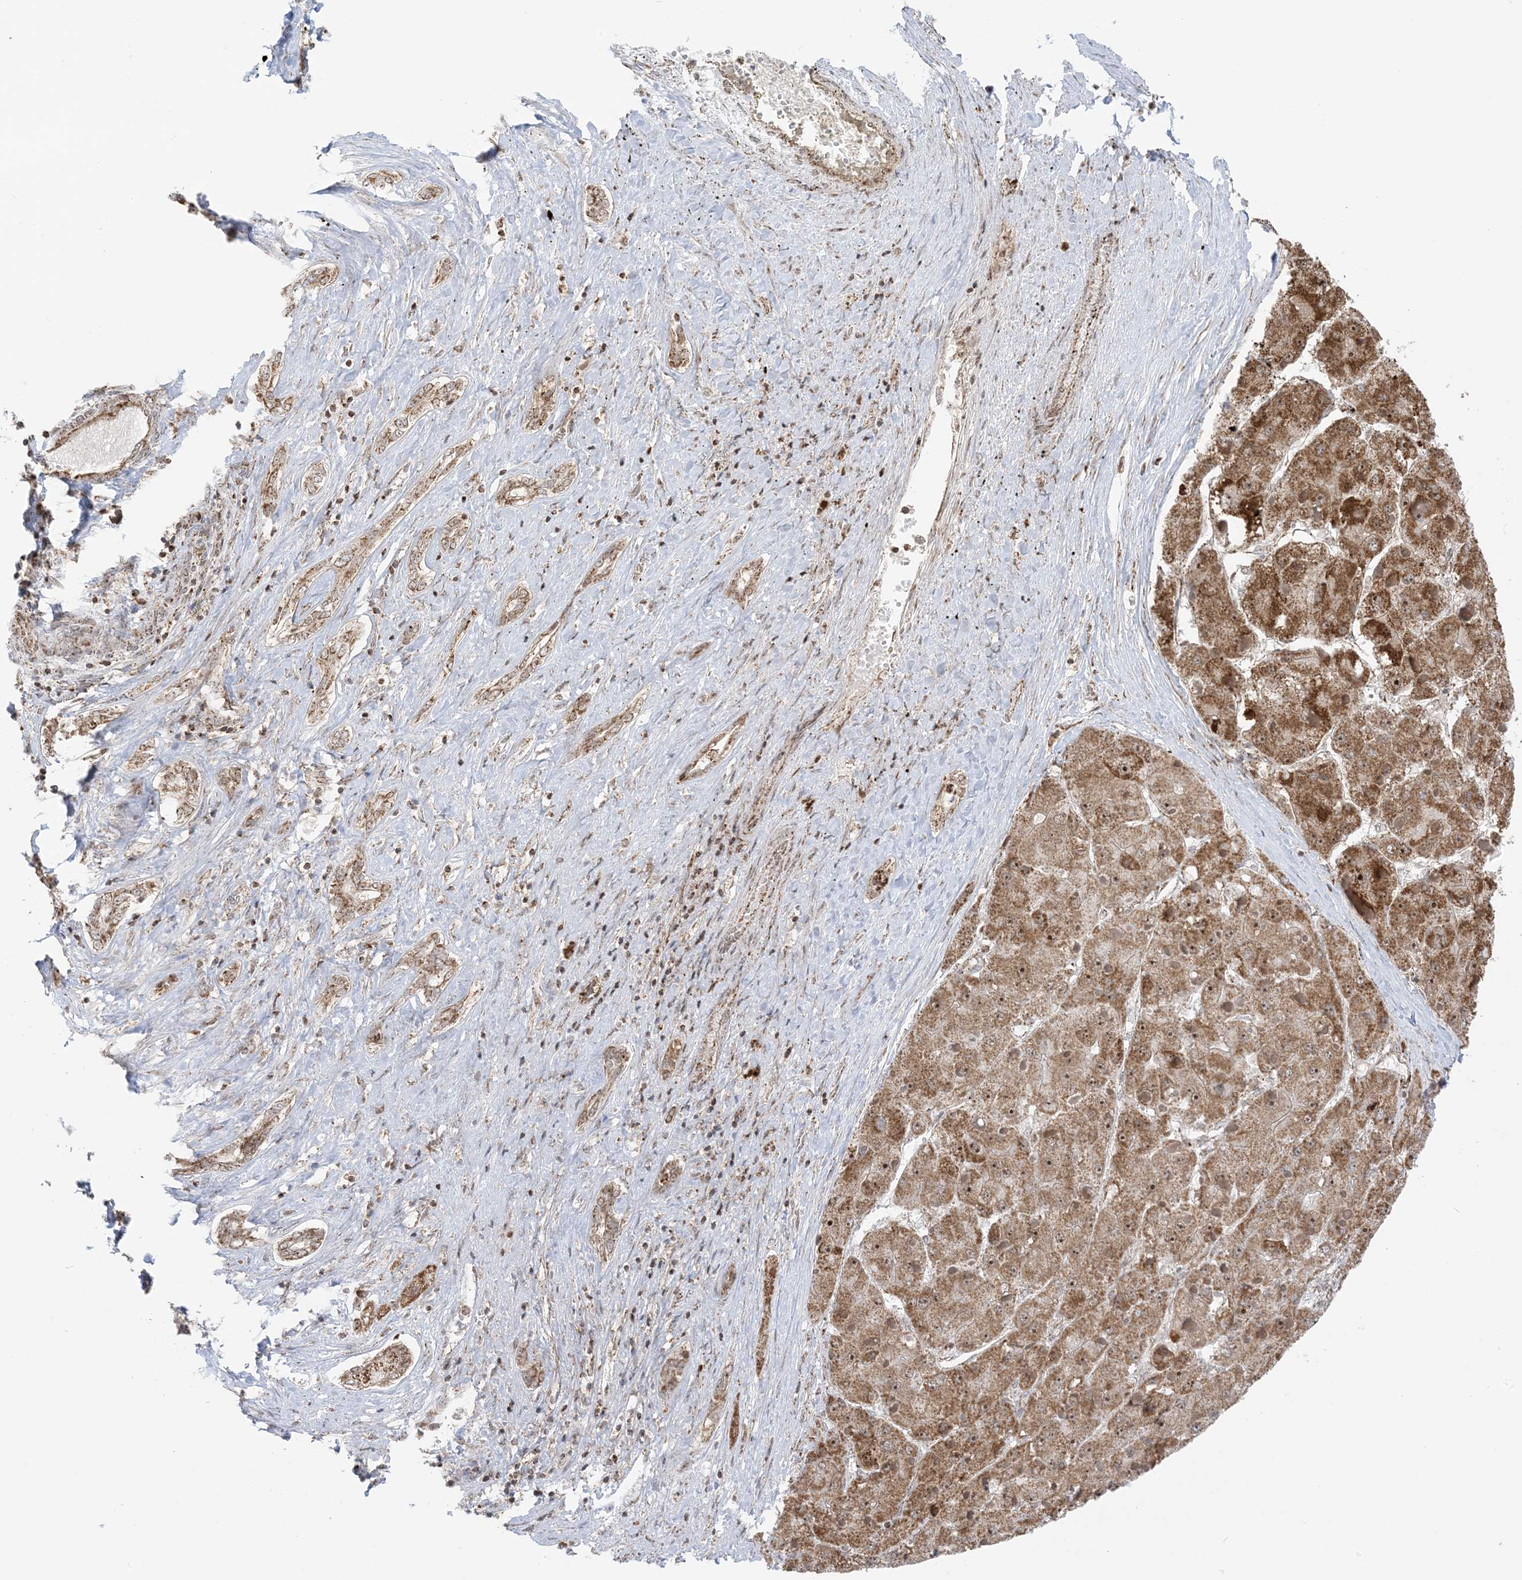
{"staining": {"intensity": "moderate", "quantity": ">75%", "location": "cytoplasmic/membranous,nuclear"}, "tissue": "liver cancer", "cell_type": "Tumor cells", "image_type": "cancer", "snomed": [{"axis": "morphology", "description": "Carcinoma, Hepatocellular, NOS"}, {"axis": "topography", "description": "Liver"}], "caption": "IHC of human liver hepatocellular carcinoma demonstrates medium levels of moderate cytoplasmic/membranous and nuclear staining in approximately >75% of tumor cells.", "gene": "MAPKBP1", "patient": {"sex": "female", "age": 73}}